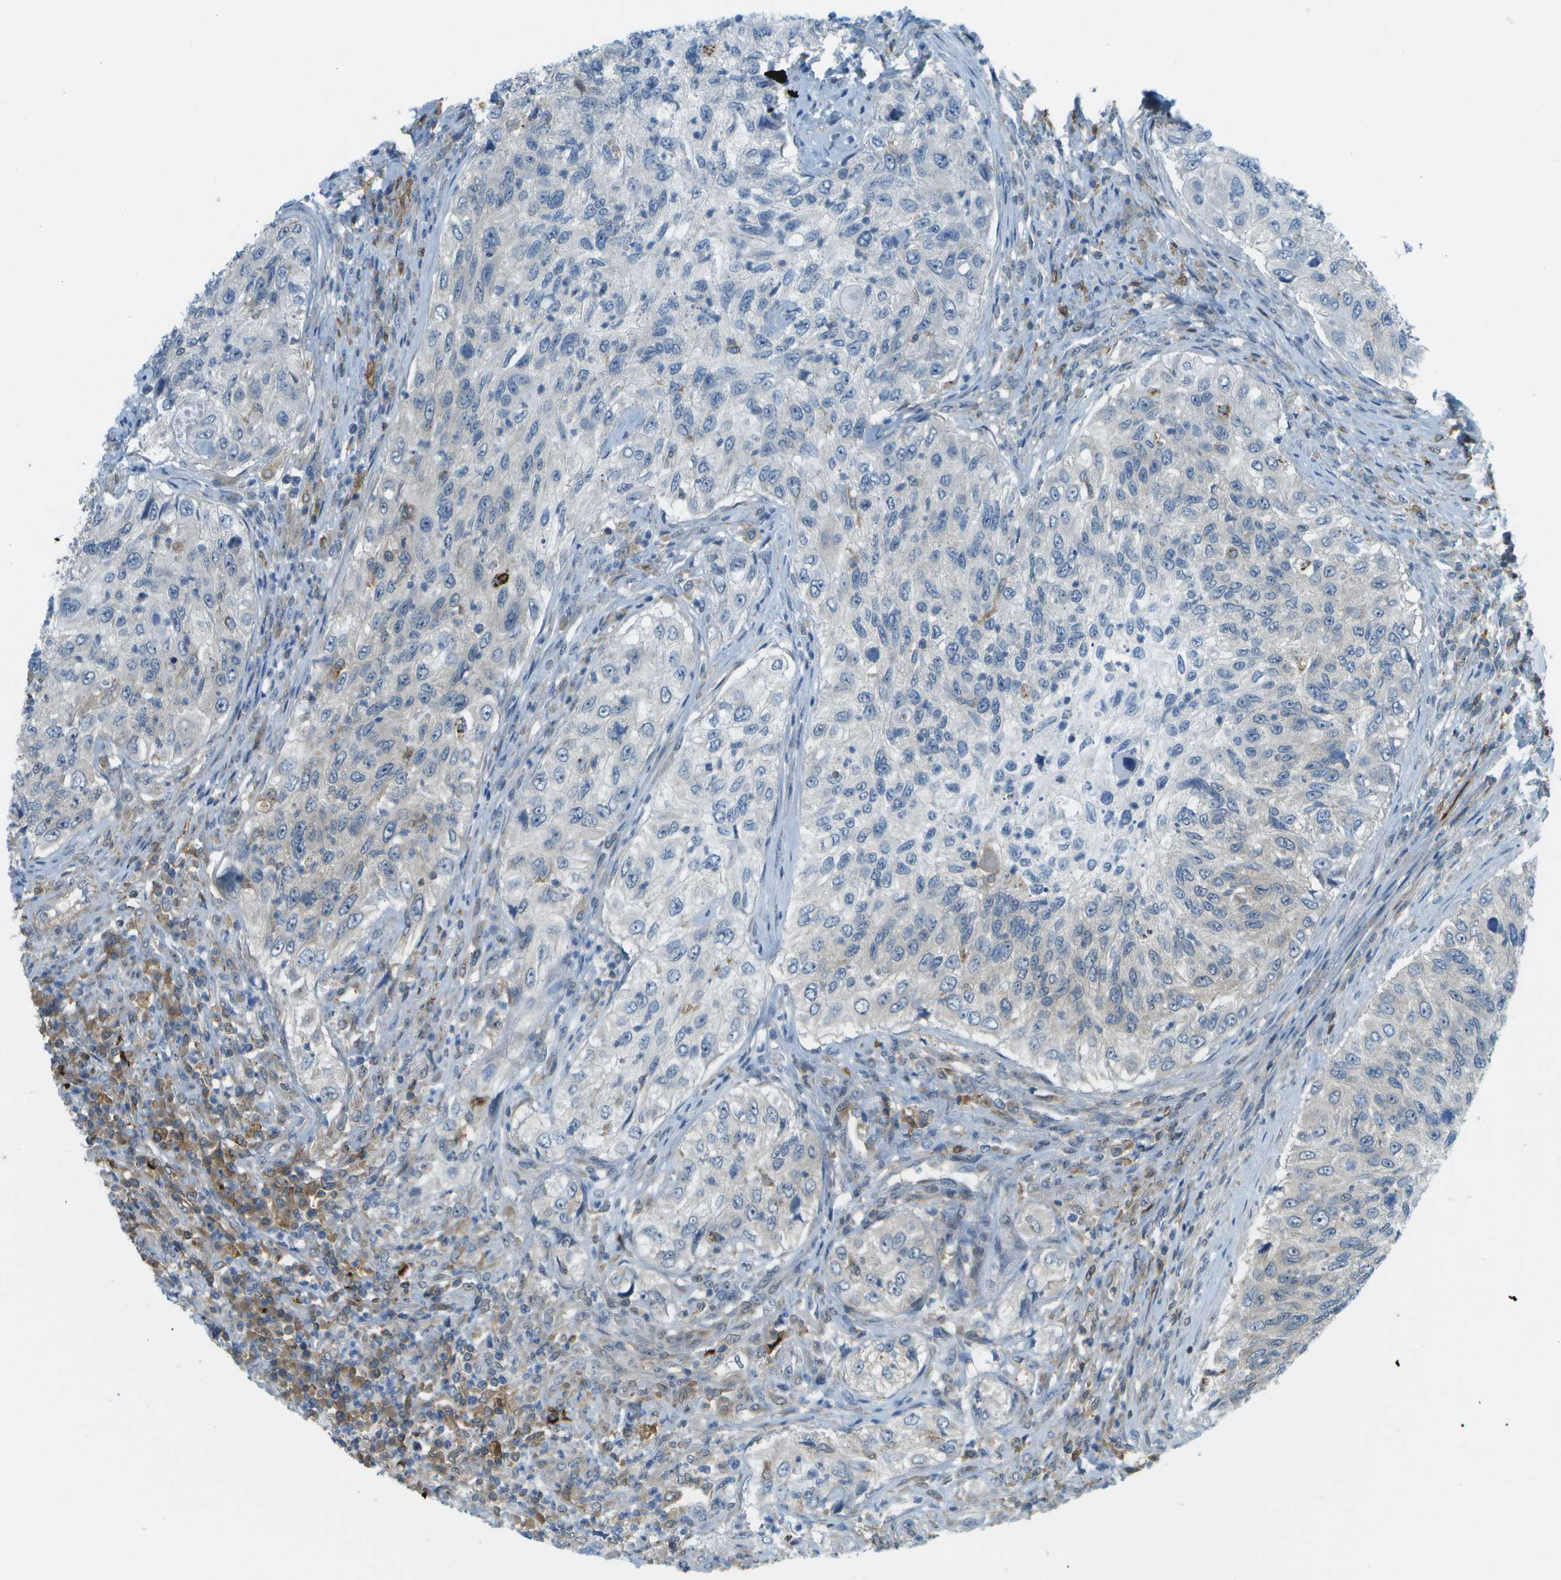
{"staining": {"intensity": "negative", "quantity": "none", "location": "none"}, "tissue": "urothelial cancer", "cell_type": "Tumor cells", "image_type": "cancer", "snomed": [{"axis": "morphology", "description": "Urothelial carcinoma, High grade"}, {"axis": "topography", "description": "Urinary bladder"}], "caption": "Immunohistochemistry photomicrograph of human urothelial cancer stained for a protein (brown), which demonstrates no positivity in tumor cells.", "gene": "CDH23", "patient": {"sex": "female", "age": 60}}